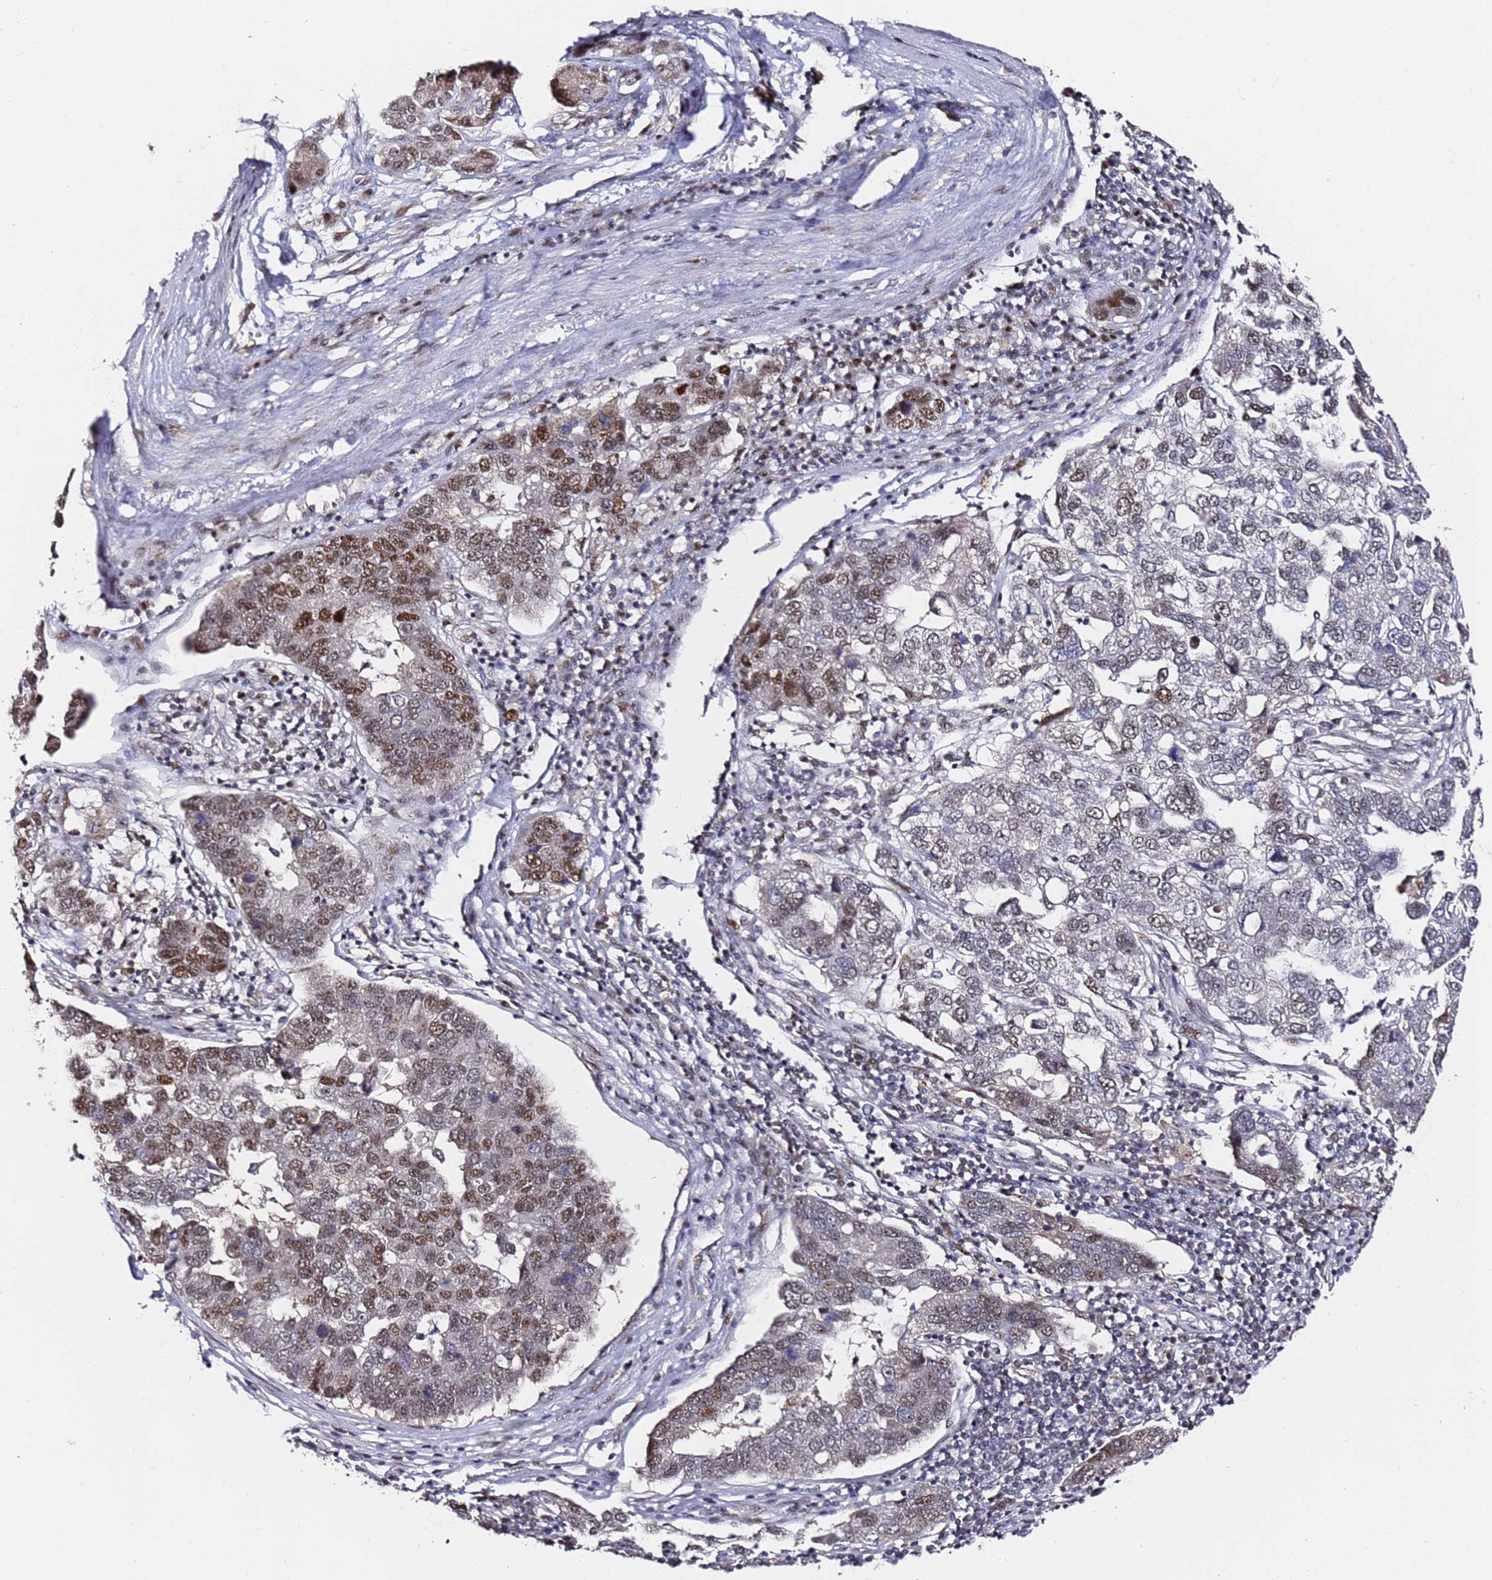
{"staining": {"intensity": "moderate", "quantity": ">75%", "location": "nuclear"}, "tissue": "pancreatic cancer", "cell_type": "Tumor cells", "image_type": "cancer", "snomed": [{"axis": "morphology", "description": "Adenocarcinoma, NOS"}, {"axis": "topography", "description": "Pancreas"}], "caption": "Pancreatic adenocarcinoma stained with immunohistochemistry (IHC) demonstrates moderate nuclear positivity in approximately >75% of tumor cells. (DAB IHC, brown staining for protein, blue staining for nuclei).", "gene": "FCF1", "patient": {"sex": "female", "age": 61}}